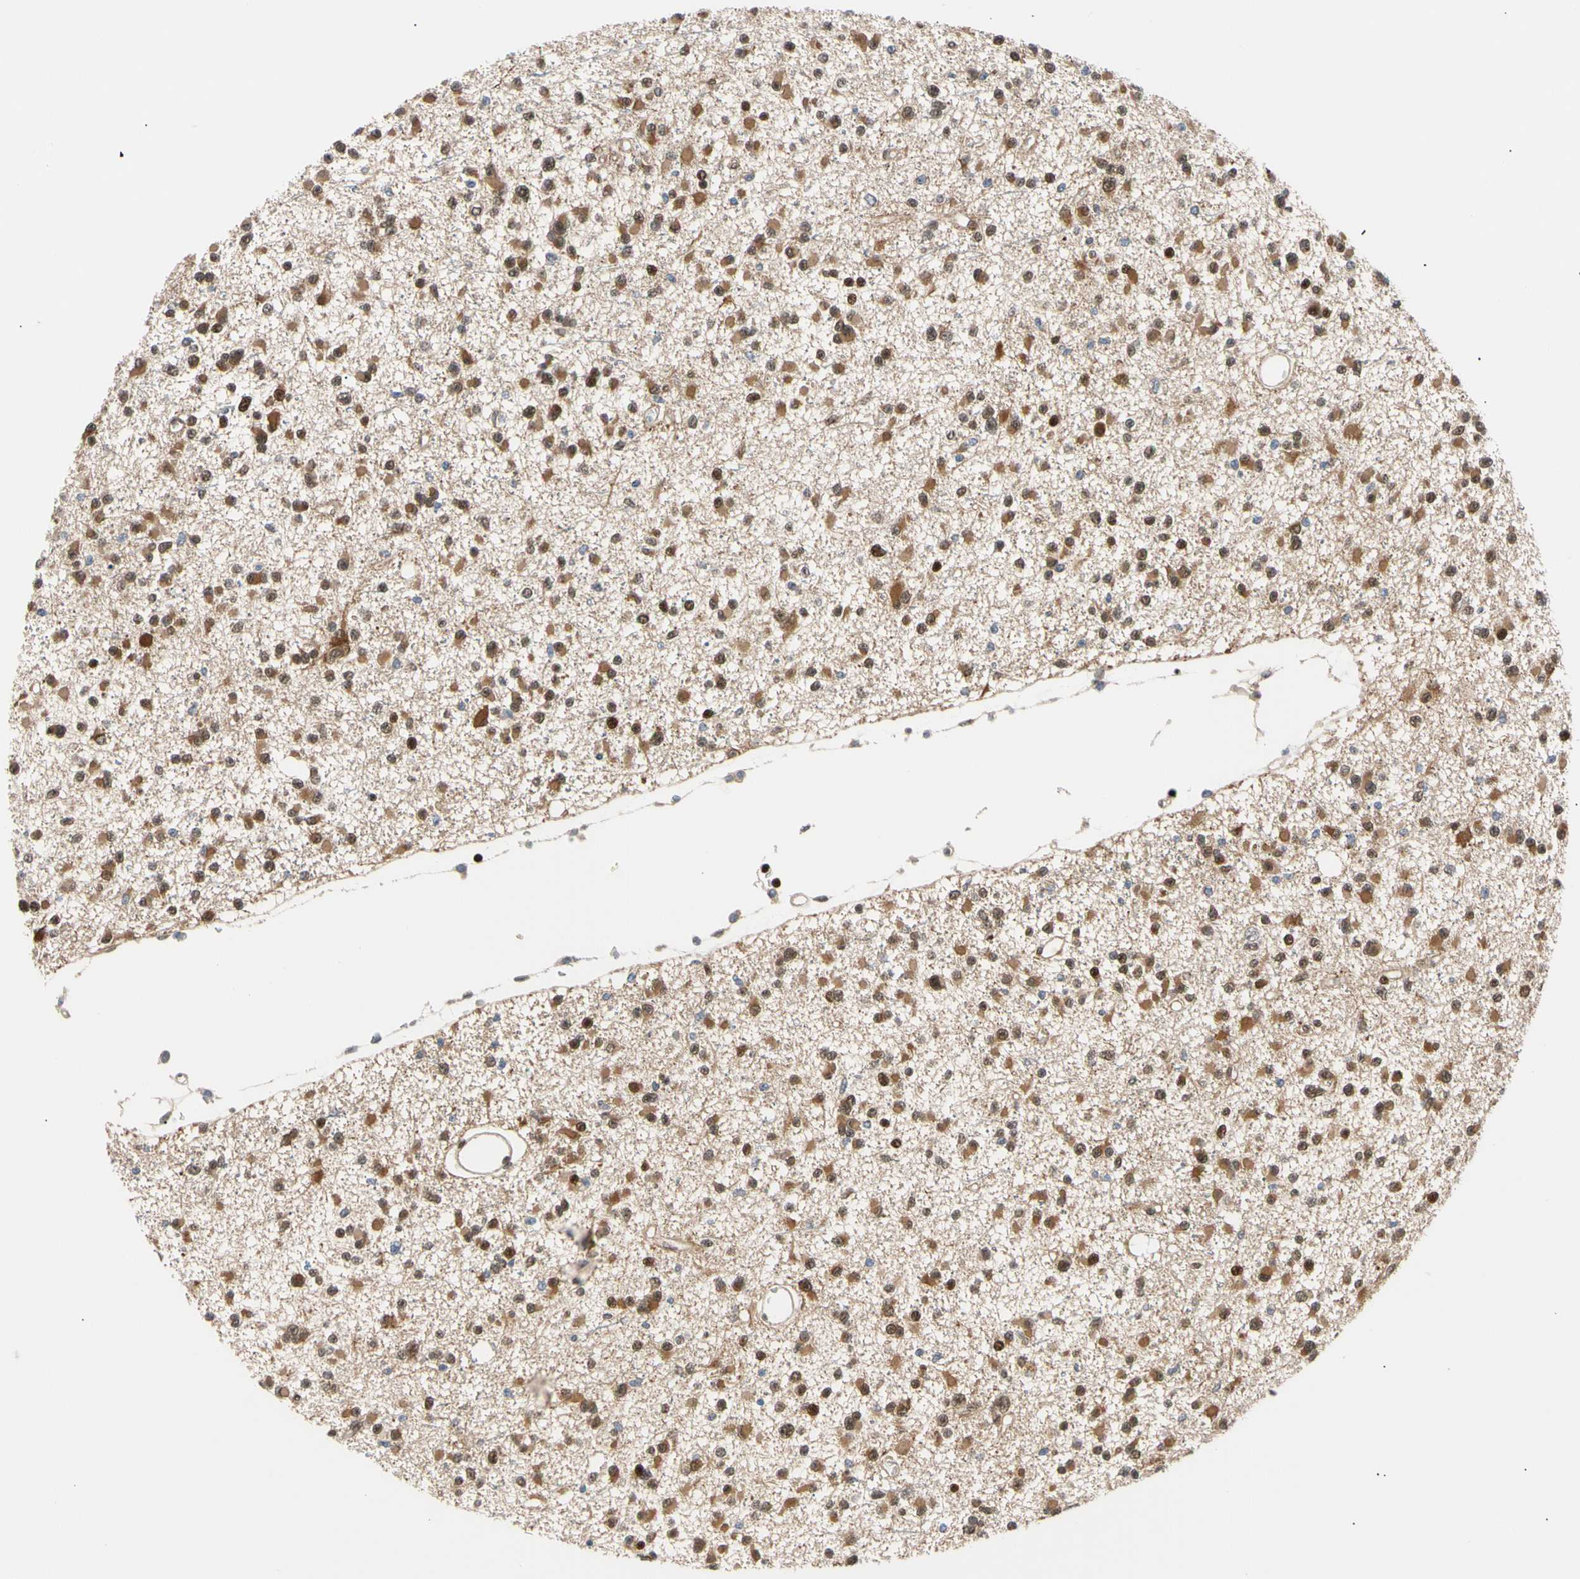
{"staining": {"intensity": "moderate", "quantity": ">75%", "location": "cytoplasmic/membranous"}, "tissue": "glioma", "cell_type": "Tumor cells", "image_type": "cancer", "snomed": [{"axis": "morphology", "description": "Glioma, malignant, Low grade"}, {"axis": "topography", "description": "Brain"}], "caption": "Brown immunohistochemical staining in human glioma shows moderate cytoplasmic/membranous expression in approximately >75% of tumor cells. (DAB (3,3'-diaminobenzidine) IHC with brightfield microscopy, high magnification).", "gene": "E2F1", "patient": {"sex": "female", "age": 22}}